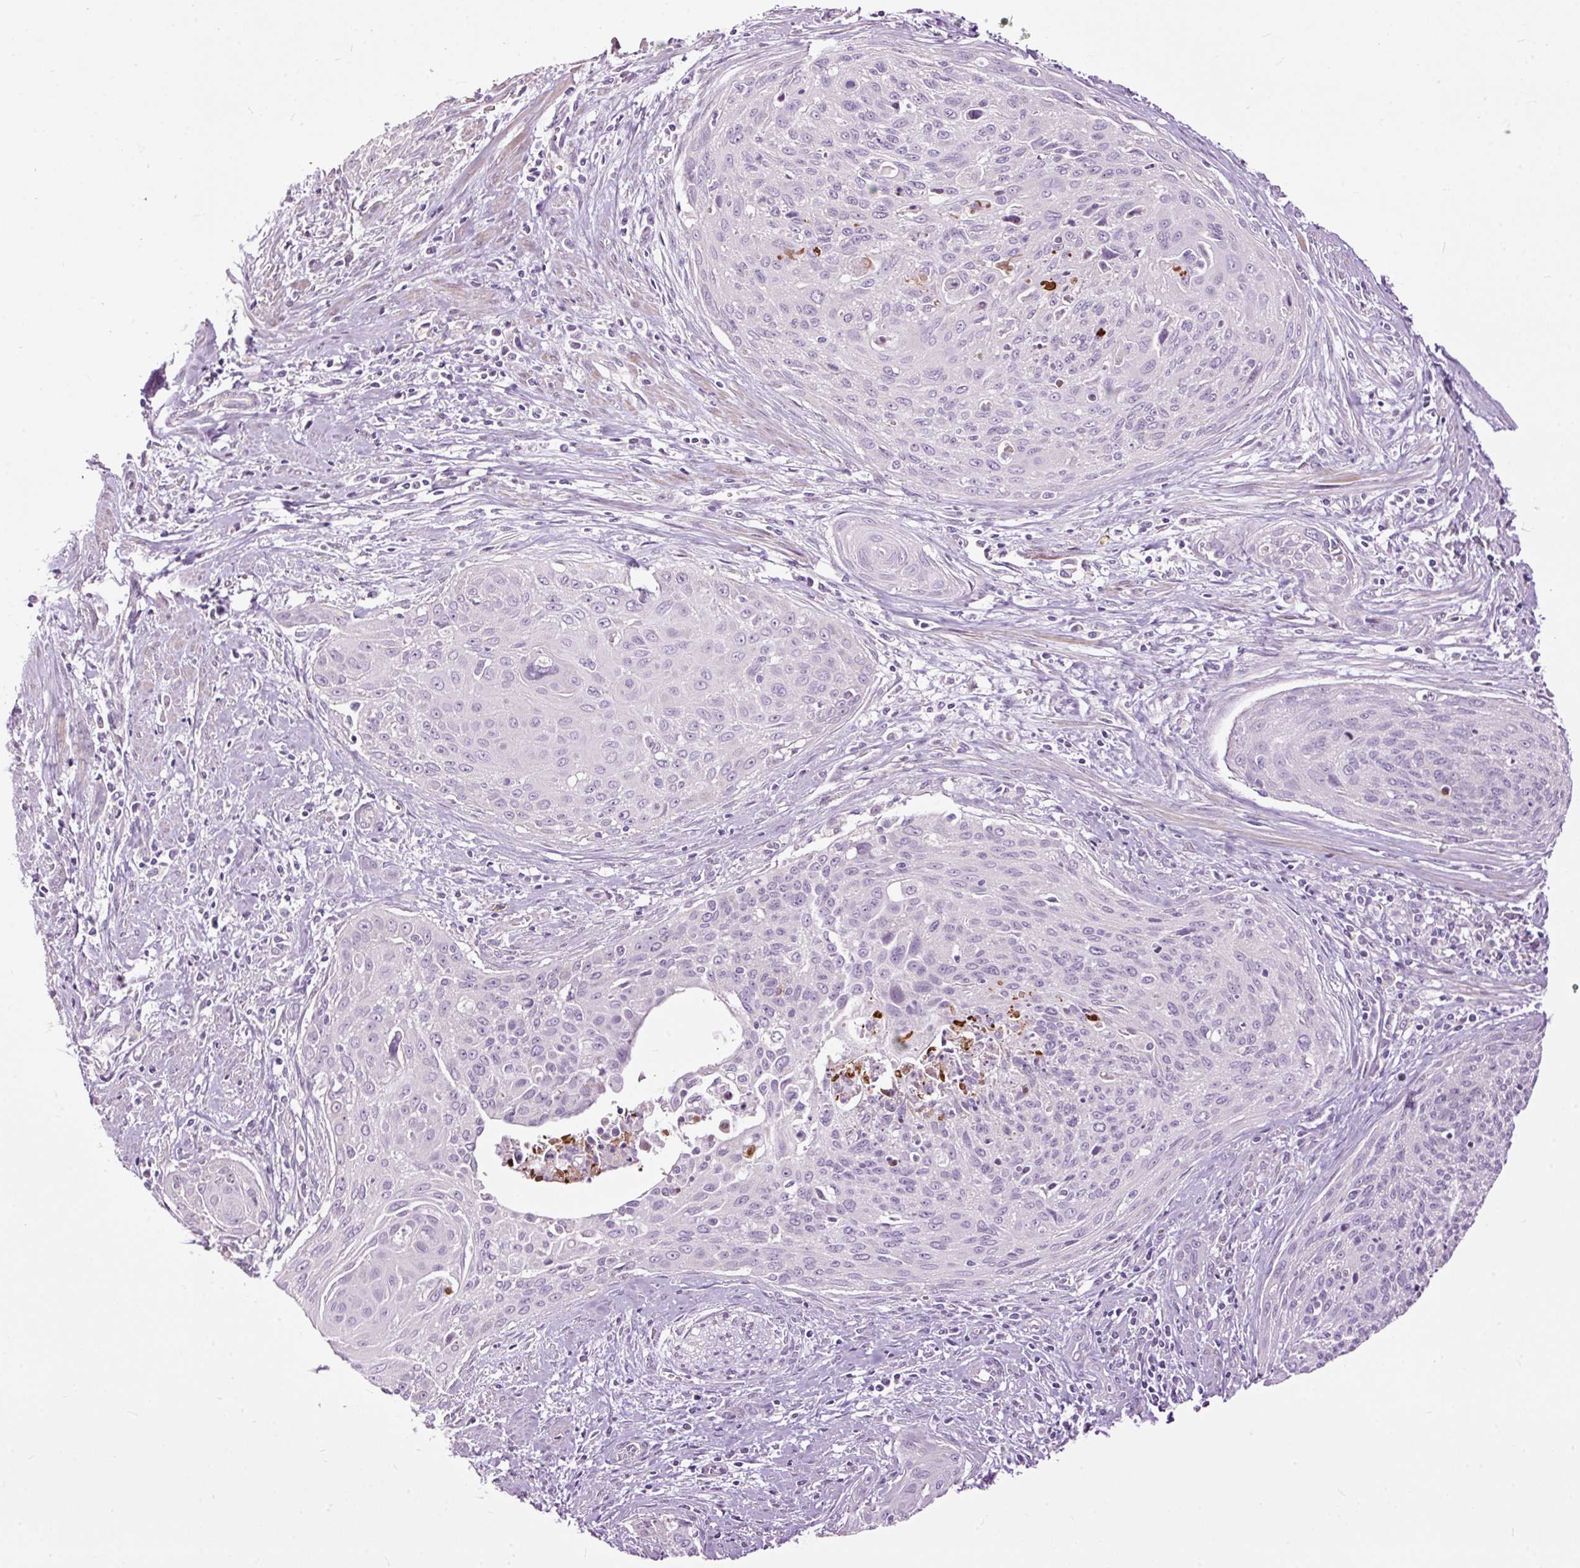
{"staining": {"intensity": "negative", "quantity": "none", "location": "none"}, "tissue": "cervical cancer", "cell_type": "Tumor cells", "image_type": "cancer", "snomed": [{"axis": "morphology", "description": "Squamous cell carcinoma, NOS"}, {"axis": "topography", "description": "Cervix"}], "caption": "DAB immunohistochemical staining of squamous cell carcinoma (cervical) shows no significant positivity in tumor cells.", "gene": "FCRL4", "patient": {"sex": "female", "age": 55}}